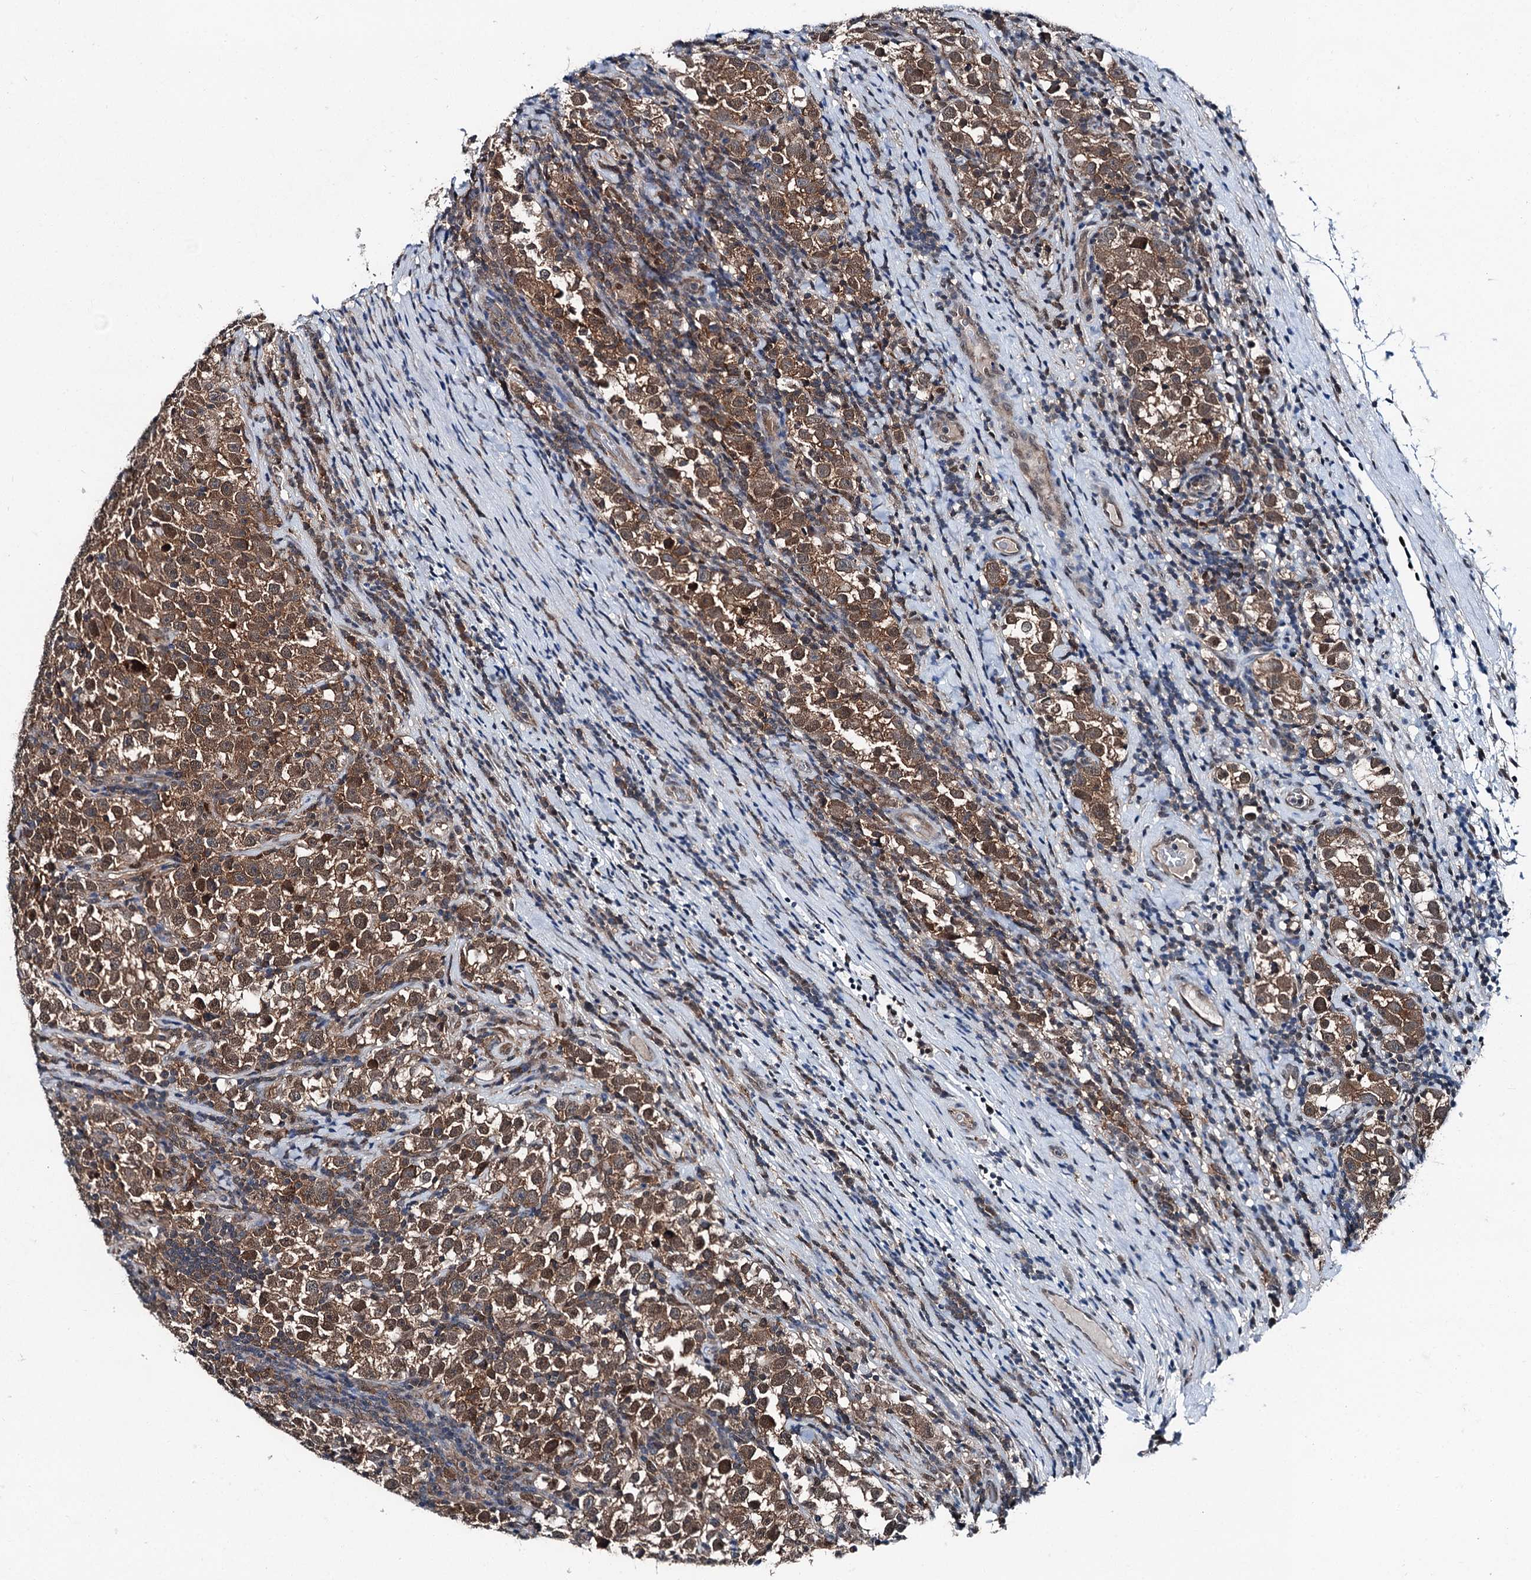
{"staining": {"intensity": "moderate", "quantity": ">75%", "location": "cytoplasmic/membranous,nuclear"}, "tissue": "testis cancer", "cell_type": "Tumor cells", "image_type": "cancer", "snomed": [{"axis": "morphology", "description": "Normal tissue, NOS"}, {"axis": "morphology", "description": "Seminoma, NOS"}, {"axis": "topography", "description": "Testis"}], "caption": "Seminoma (testis) was stained to show a protein in brown. There is medium levels of moderate cytoplasmic/membranous and nuclear expression in approximately >75% of tumor cells.", "gene": "PSMD13", "patient": {"sex": "male", "age": 43}}